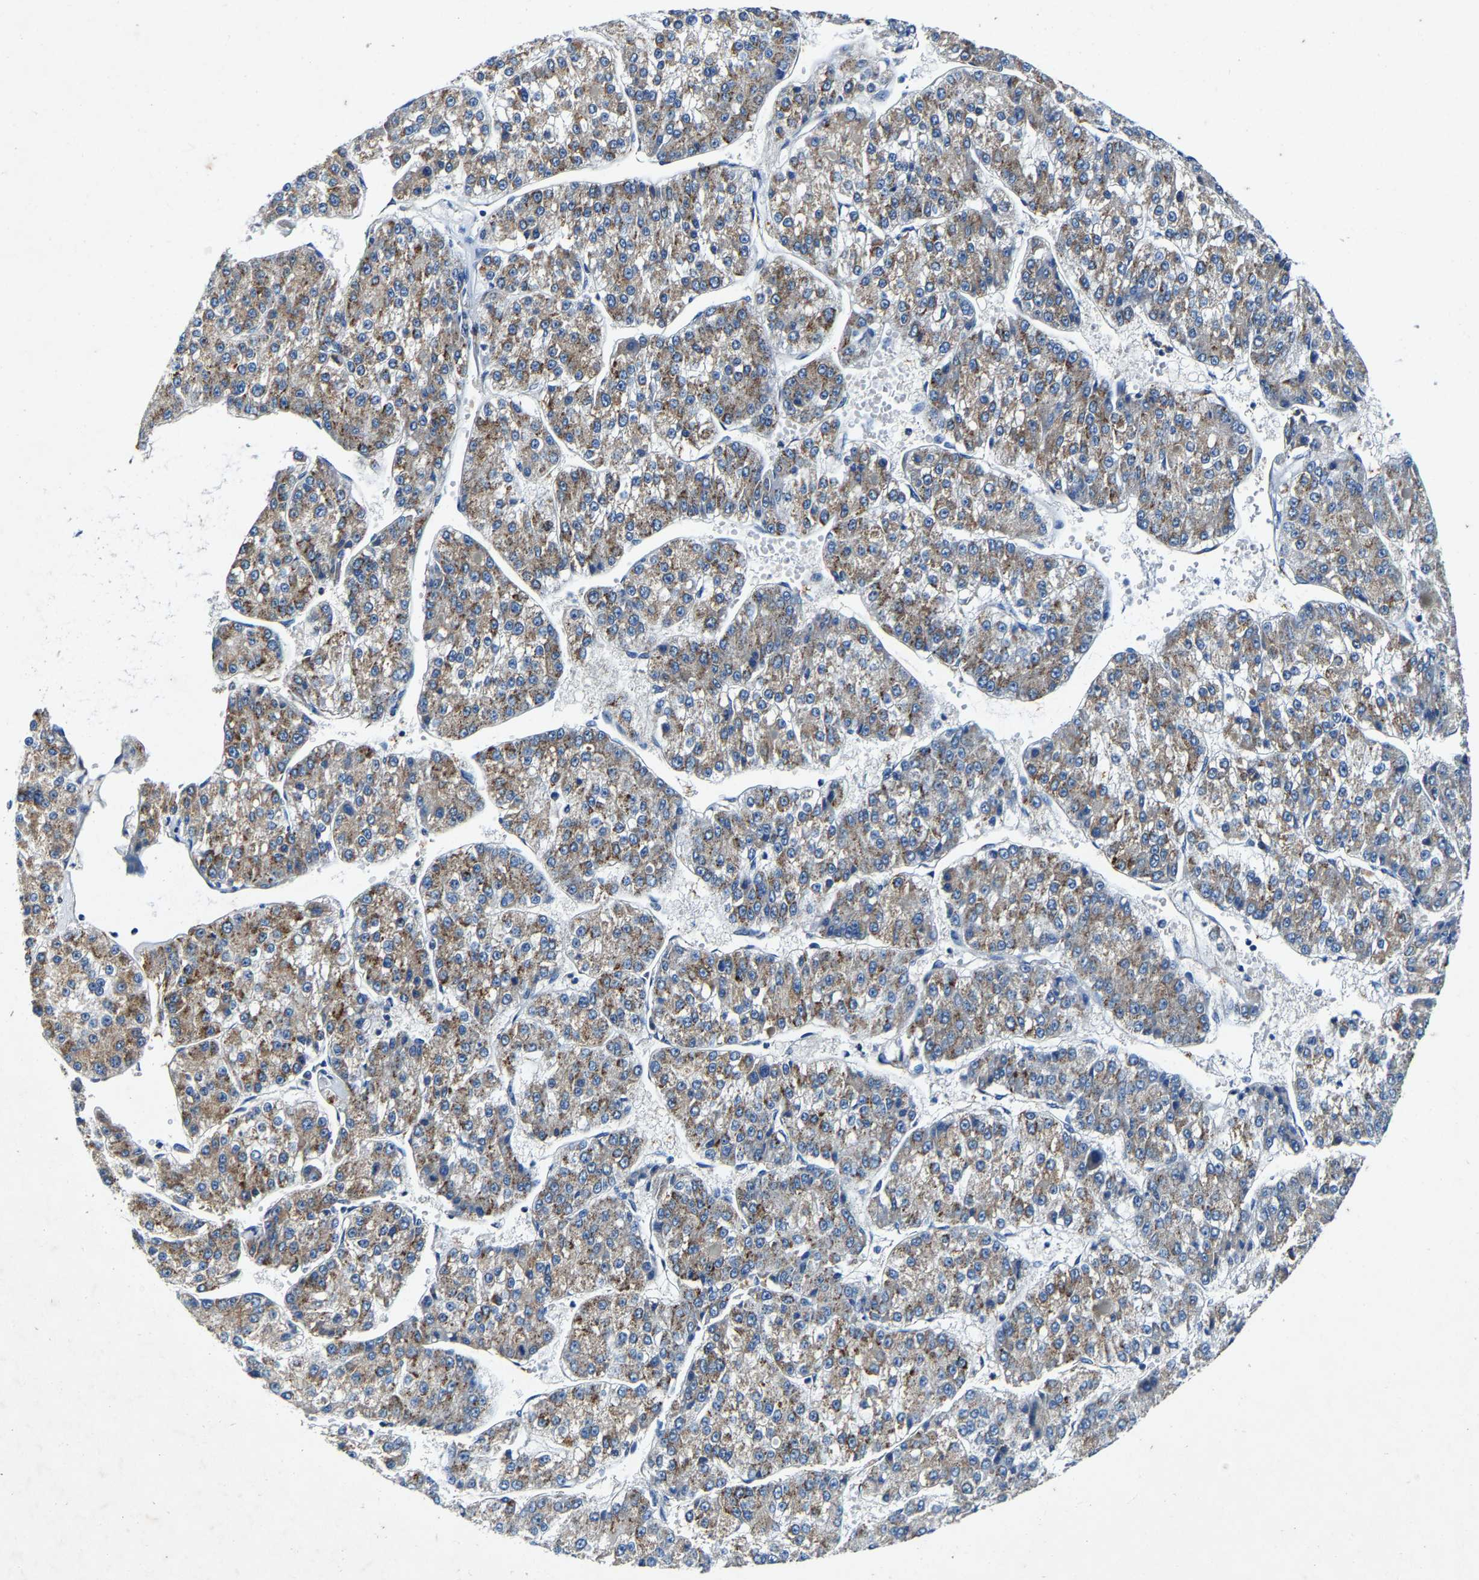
{"staining": {"intensity": "moderate", "quantity": ">75%", "location": "cytoplasmic/membranous"}, "tissue": "liver cancer", "cell_type": "Tumor cells", "image_type": "cancer", "snomed": [{"axis": "morphology", "description": "Carcinoma, Hepatocellular, NOS"}, {"axis": "topography", "description": "Liver"}], "caption": "There is medium levels of moderate cytoplasmic/membranous staining in tumor cells of hepatocellular carcinoma (liver), as demonstrated by immunohistochemical staining (brown color).", "gene": "SLC25A25", "patient": {"sex": "female", "age": 73}}